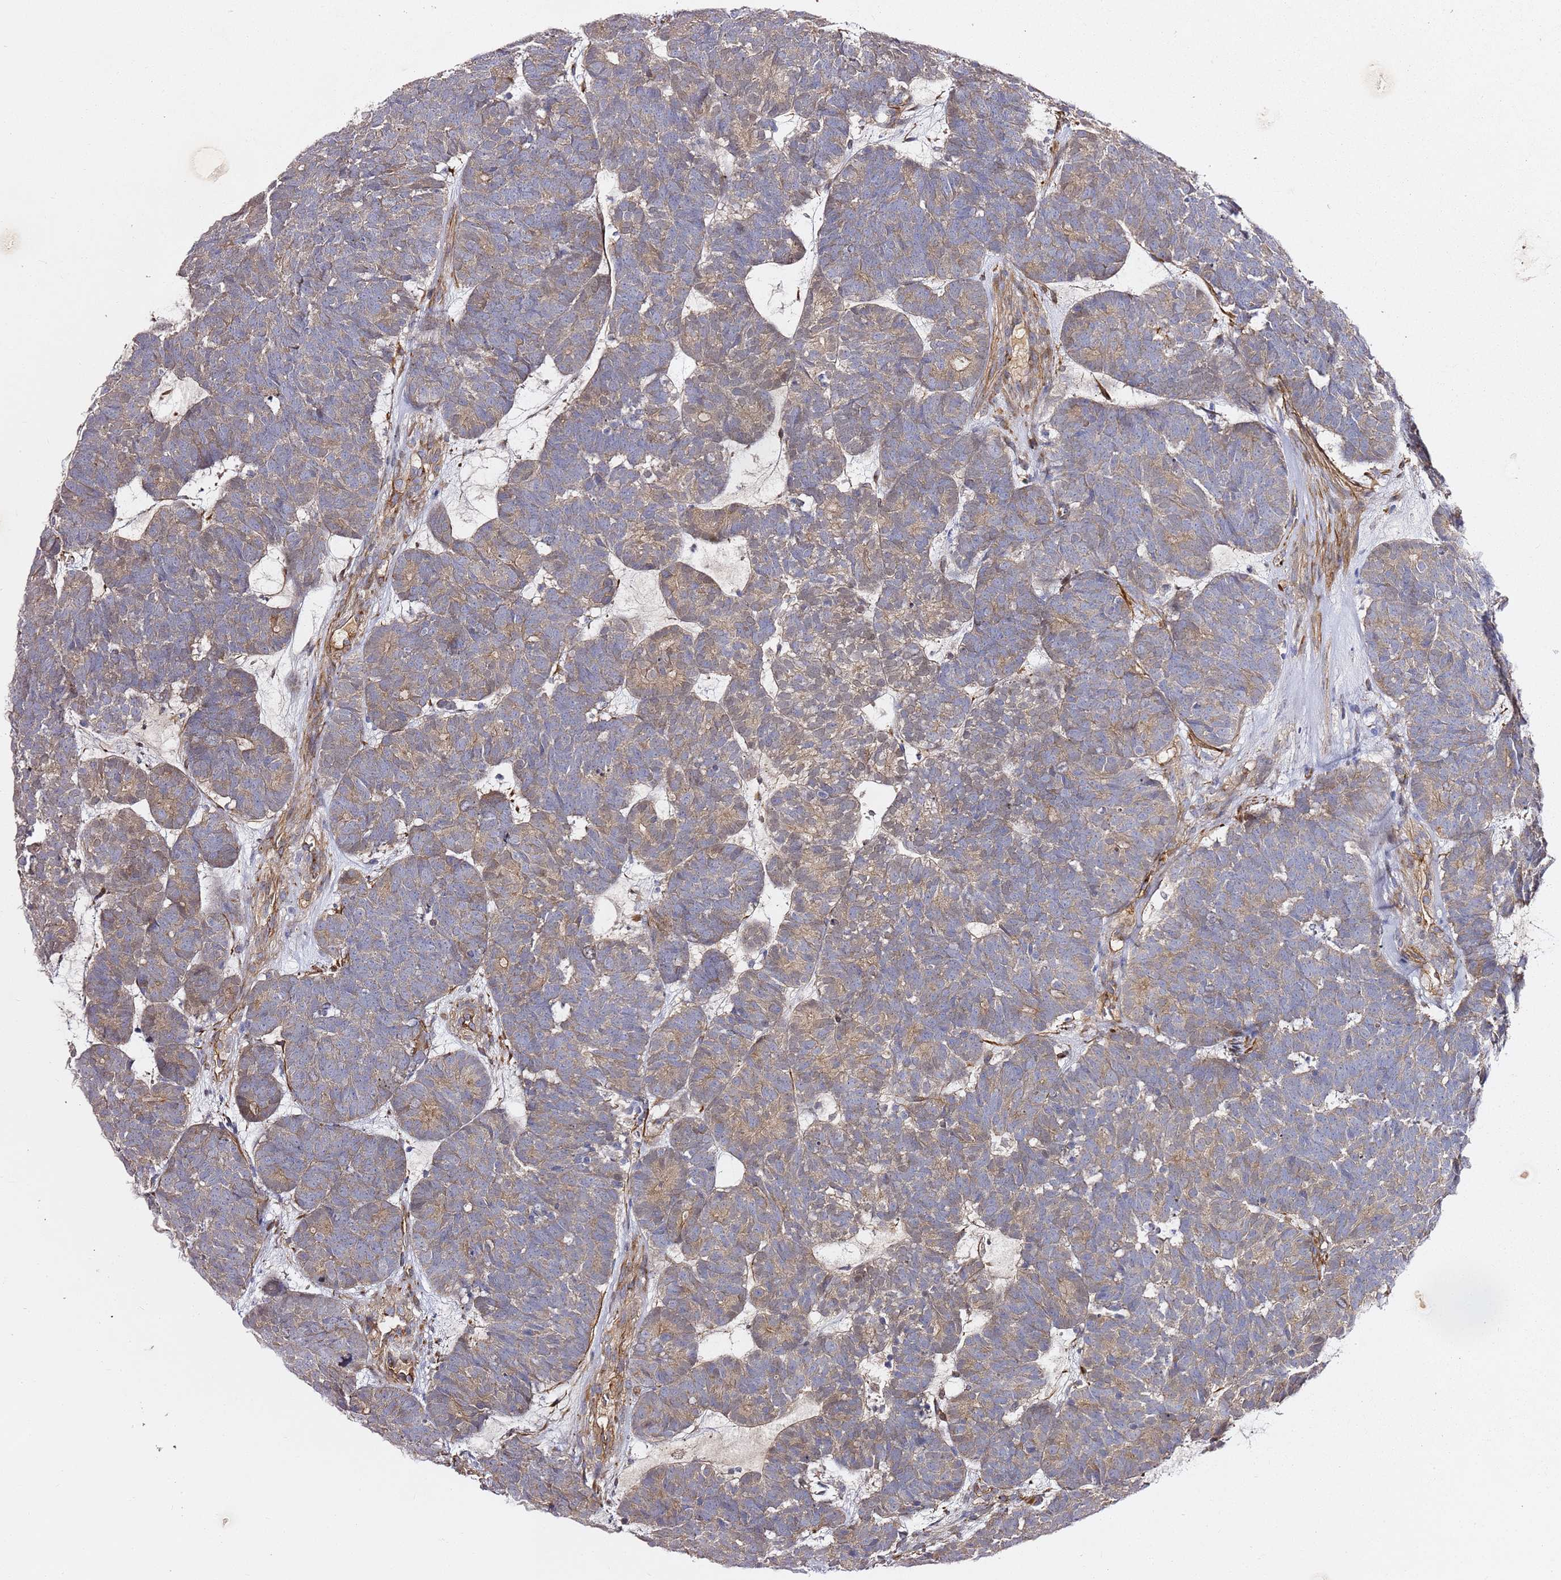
{"staining": {"intensity": "weak", "quantity": "25%-75%", "location": "cytoplasmic/membranous"}, "tissue": "head and neck cancer", "cell_type": "Tumor cells", "image_type": "cancer", "snomed": [{"axis": "morphology", "description": "Adenocarcinoma, NOS"}, {"axis": "topography", "description": "Head-Neck"}], "caption": "The image displays staining of adenocarcinoma (head and neck), revealing weak cytoplasmic/membranous protein positivity (brown color) within tumor cells. (DAB (3,3'-diaminobenzidine) IHC with brightfield microscopy, high magnification).", "gene": "EPS8L1", "patient": {"sex": "female", "age": 81}}